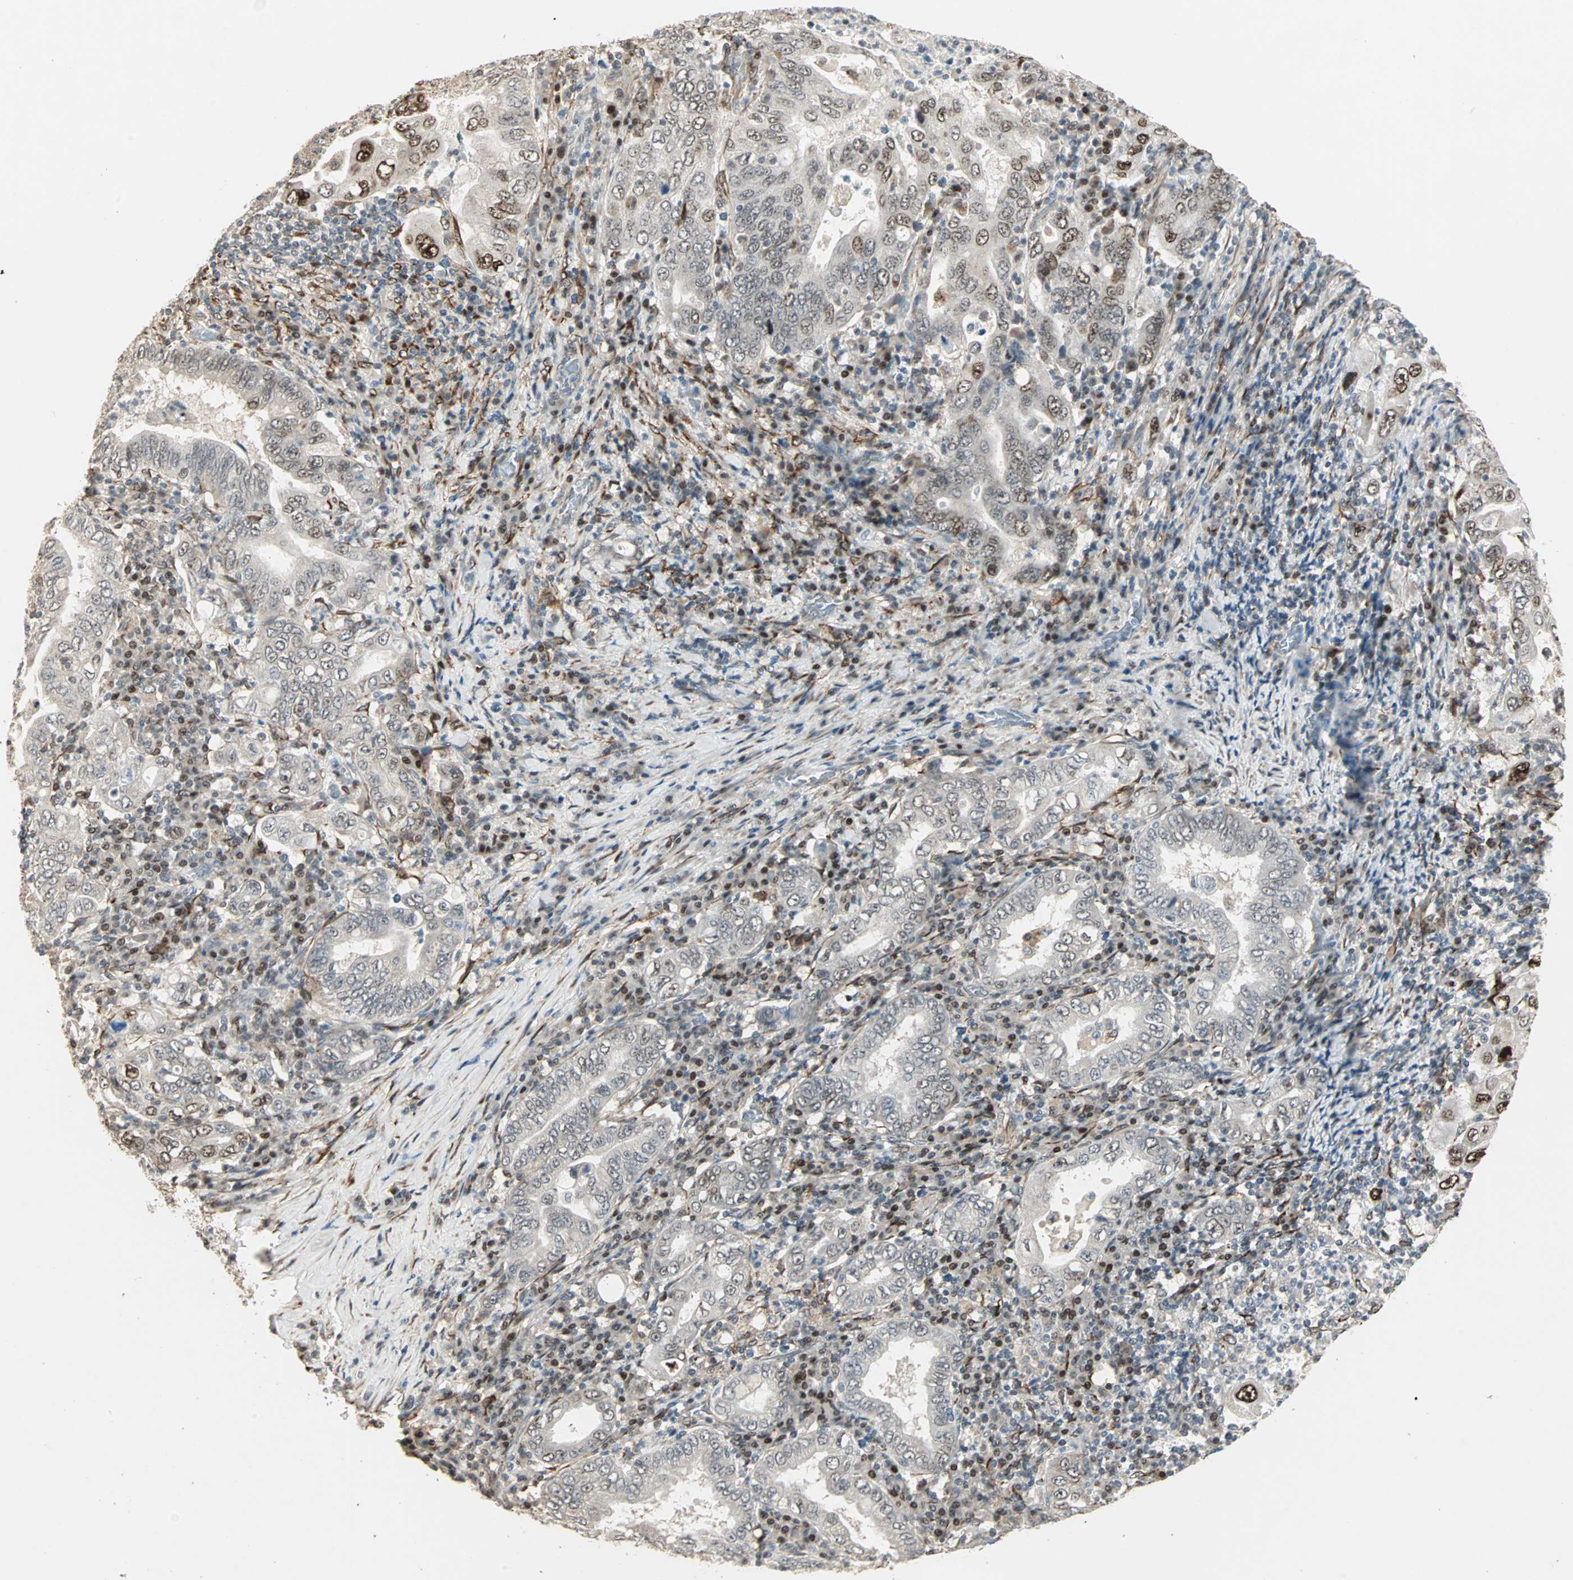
{"staining": {"intensity": "weak", "quantity": "<25%", "location": "nuclear"}, "tissue": "stomach cancer", "cell_type": "Tumor cells", "image_type": "cancer", "snomed": [{"axis": "morphology", "description": "Normal tissue, NOS"}, {"axis": "morphology", "description": "Adenocarcinoma, NOS"}, {"axis": "topography", "description": "Esophagus"}, {"axis": "topography", "description": "Stomach, upper"}, {"axis": "topography", "description": "Peripheral nerve tissue"}], "caption": "Human stomach cancer stained for a protein using immunohistochemistry (IHC) shows no expression in tumor cells.", "gene": "TRPV4", "patient": {"sex": "male", "age": 62}}